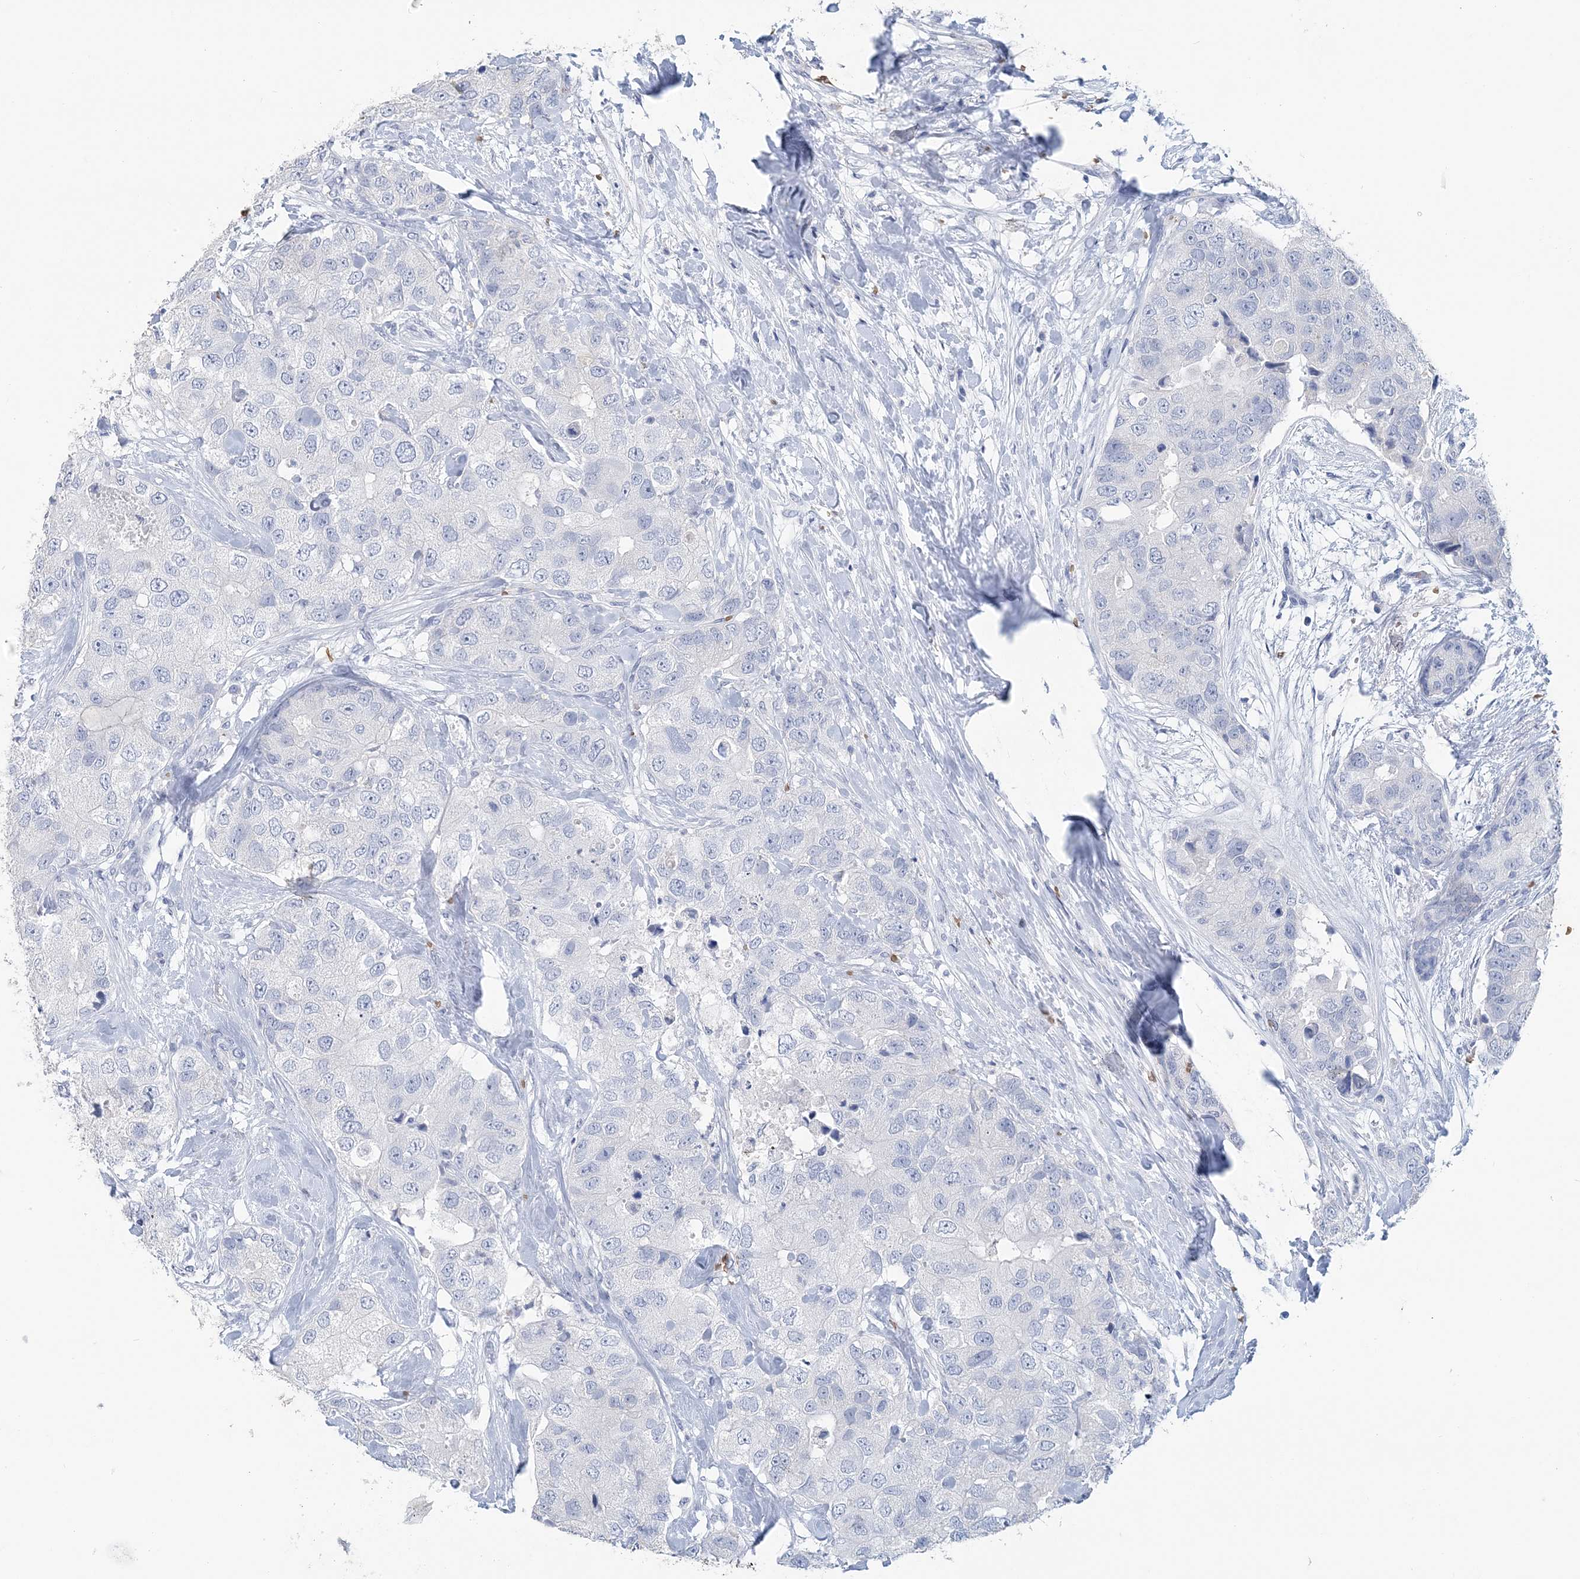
{"staining": {"intensity": "negative", "quantity": "none", "location": "none"}, "tissue": "breast cancer", "cell_type": "Tumor cells", "image_type": "cancer", "snomed": [{"axis": "morphology", "description": "Duct carcinoma"}, {"axis": "topography", "description": "Breast"}], "caption": "Tumor cells show no significant positivity in infiltrating ductal carcinoma (breast).", "gene": "HBD", "patient": {"sex": "female", "age": 62}}